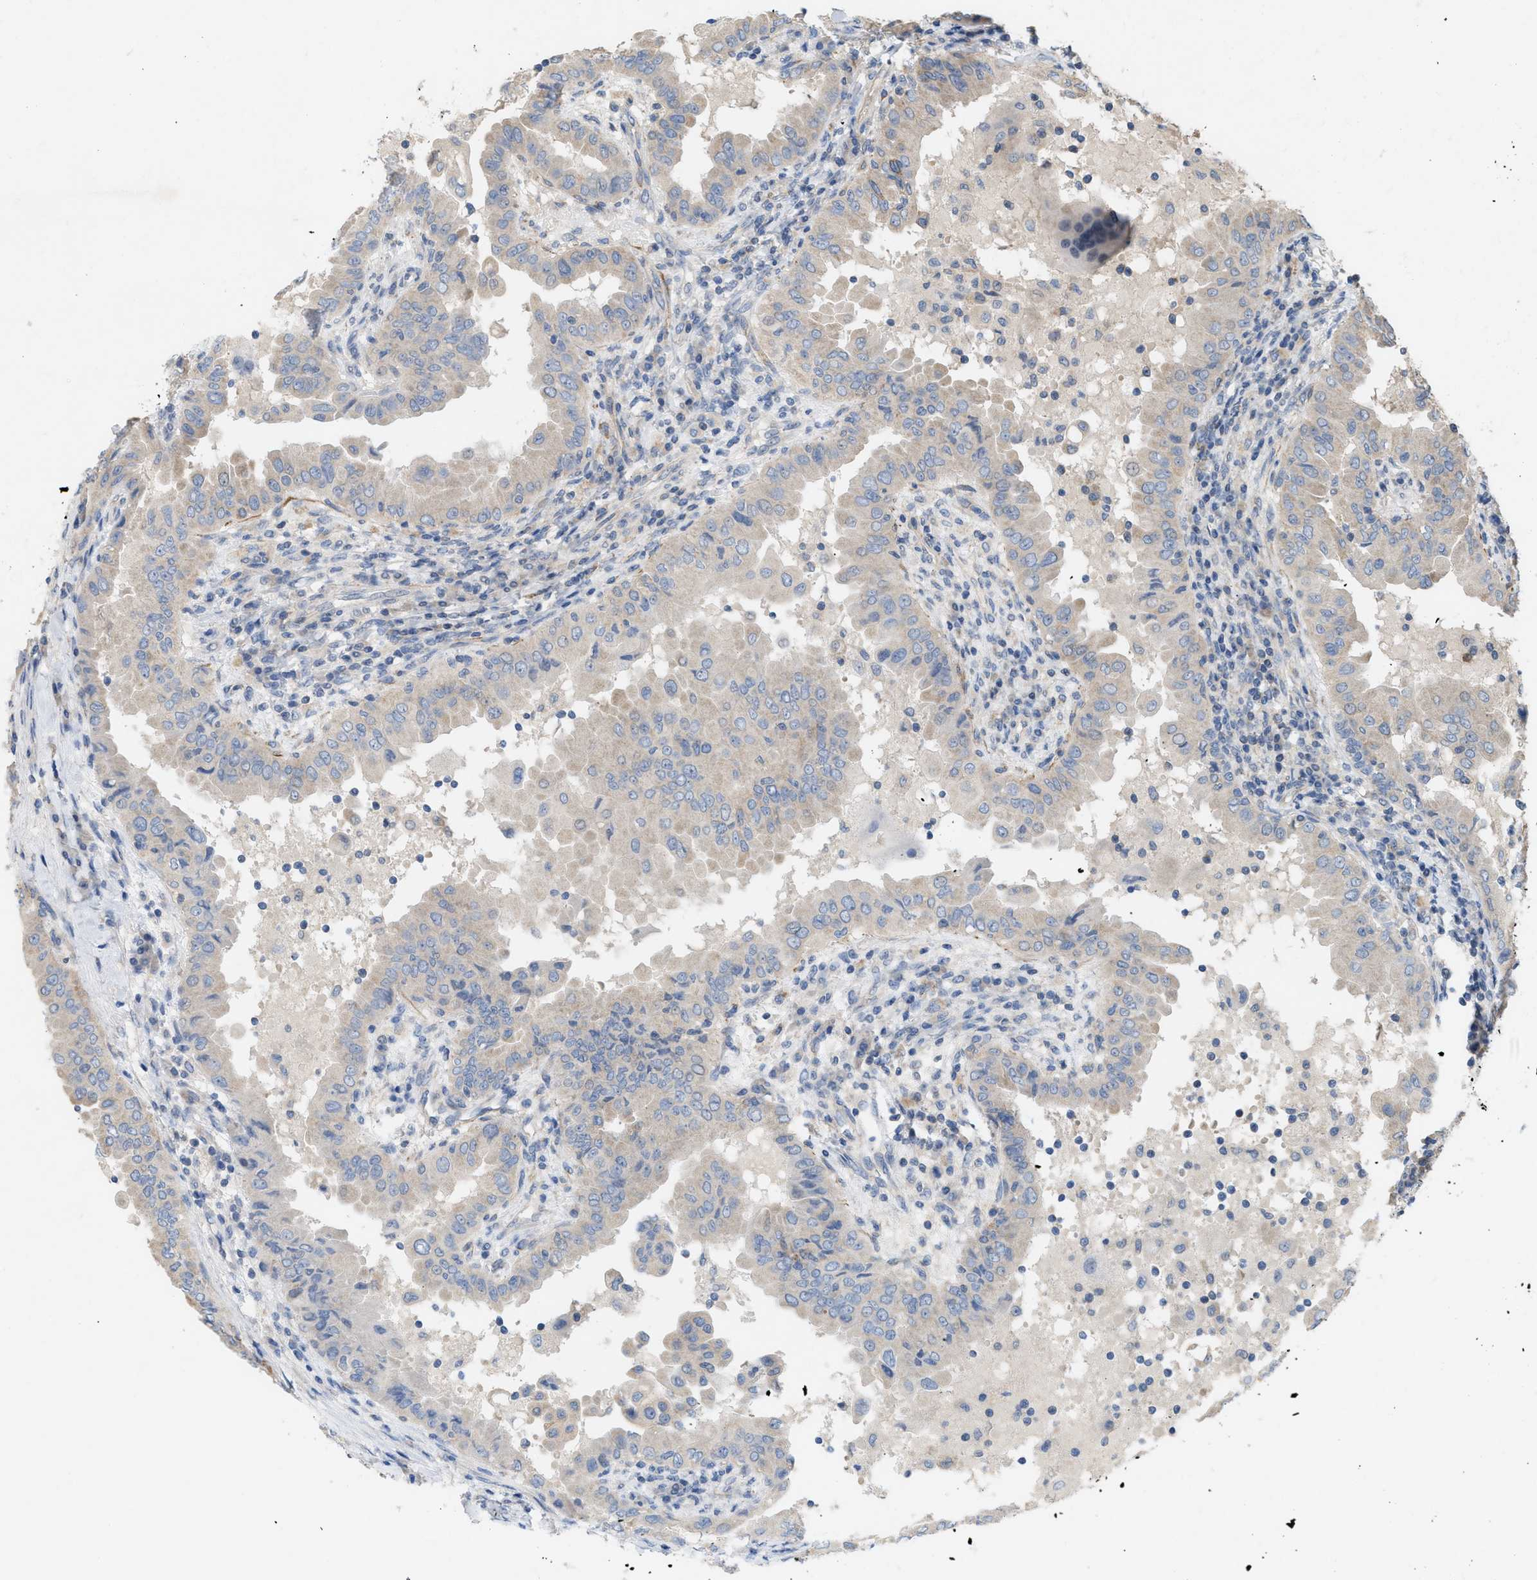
{"staining": {"intensity": "weak", "quantity": "25%-75%", "location": "cytoplasmic/membranous"}, "tissue": "thyroid cancer", "cell_type": "Tumor cells", "image_type": "cancer", "snomed": [{"axis": "morphology", "description": "Papillary adenocarcinoma, NOS"}, {"axis": "topography", "description": "Thyroid gland"}], "caption": "An image of thyroid papillary adenocarcinoma stained for a protein reveals weak cytoplasmic/membranous brown staining in tumor cells.", "gene": "UBAP2", "patient": {"sex": "male", "age": 33}}